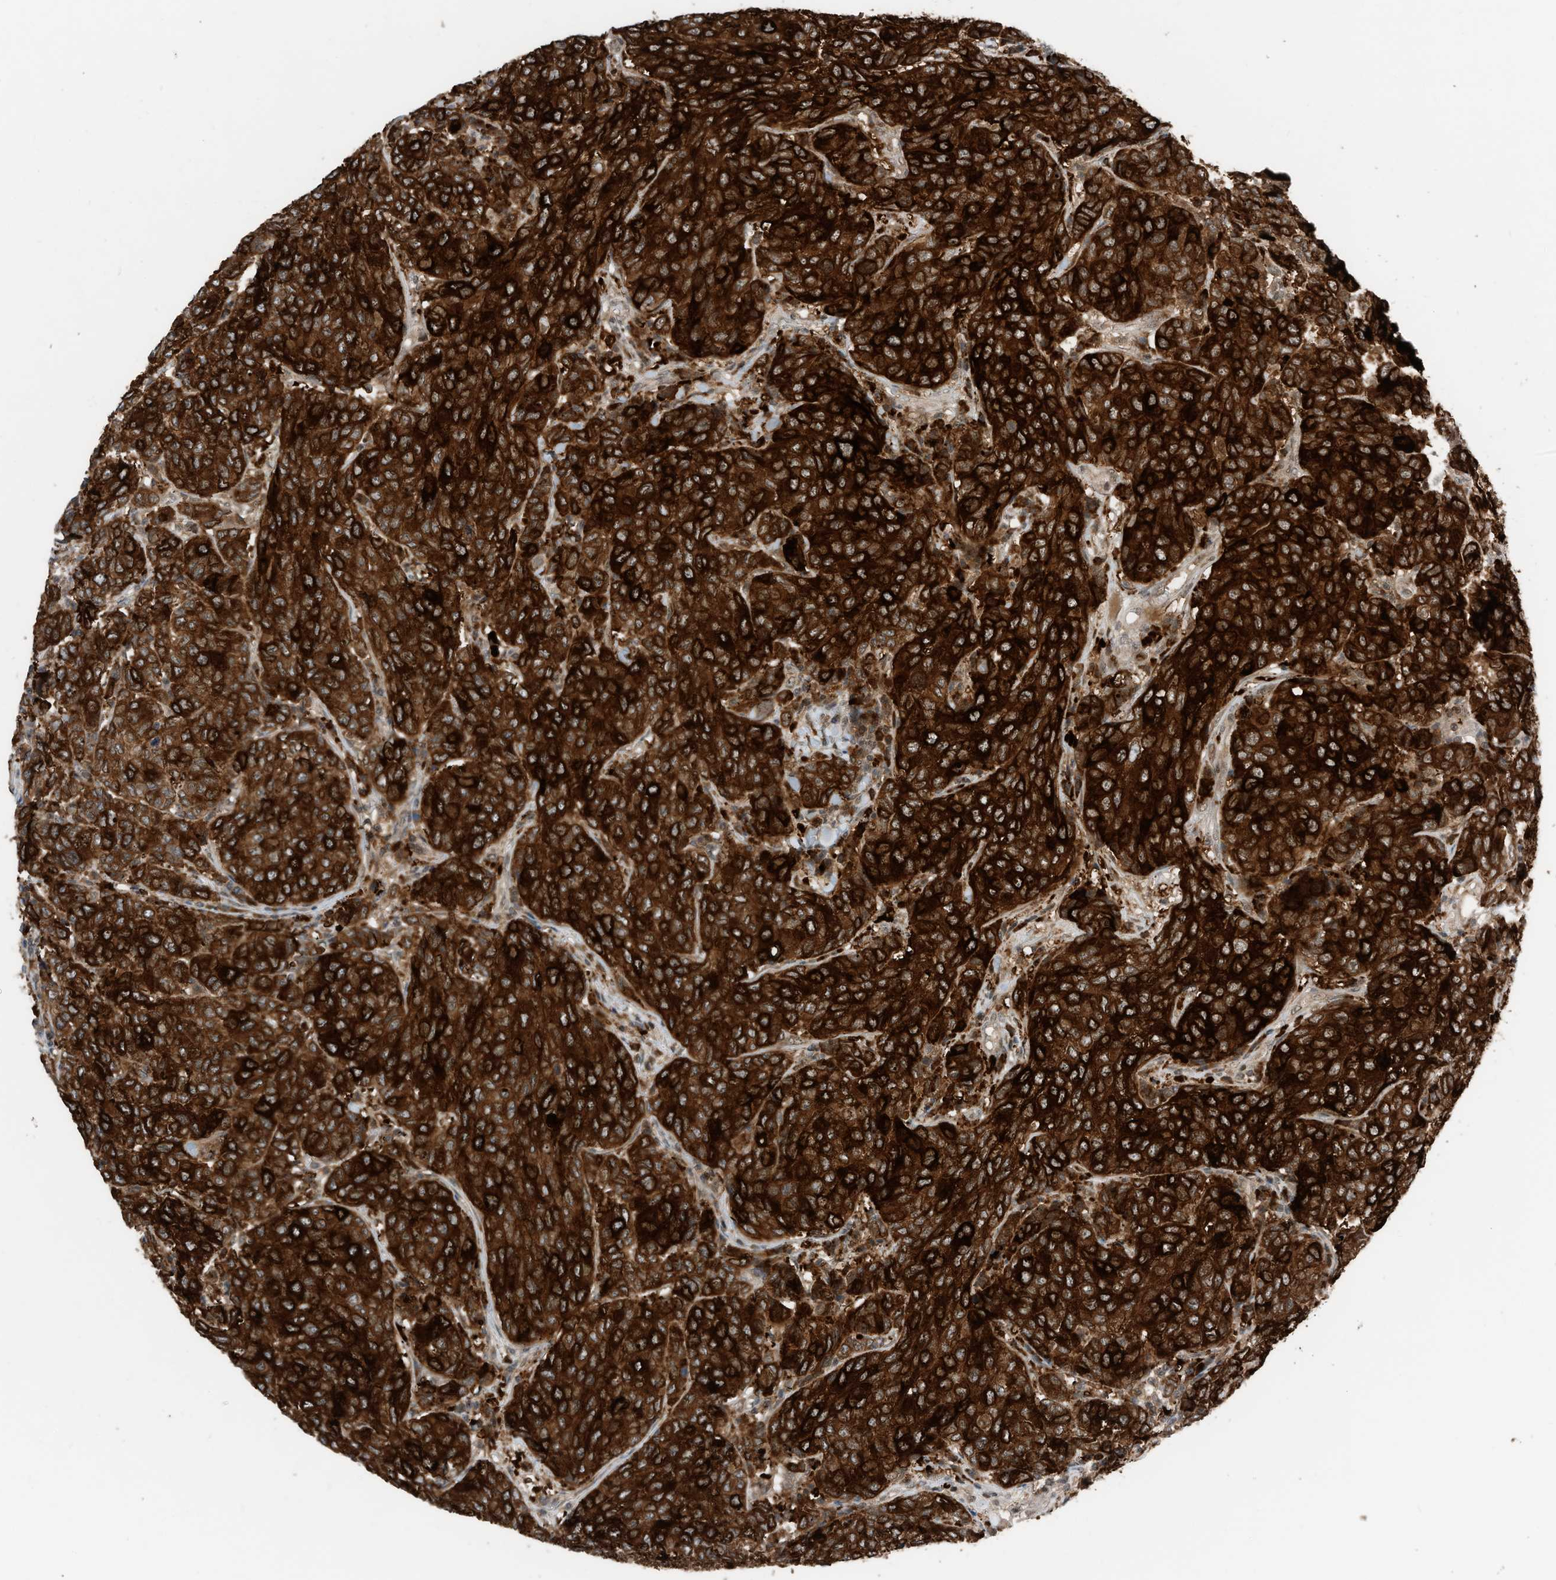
{"staining": {"intensity": "strong", "quantity": ">75%", "location": "cytoplasmic/membranous"}, "tissue": "breast cancer", "cell_type": "Tumor cells", "image_type": "cancer", "snomed": [{"axis": "morphology", "description": "Duct carcinoma"}, {"axis": "topography", "description": "Breast"}], "caption": "Breast intraductal carcinoma stained for a protein (brown) reveals strong cytoplasmic/membranous positive positivity in approximately >75% of tumor cells.", "gene": "RMND1", "patient": {"sex": "female", "age": 55}}